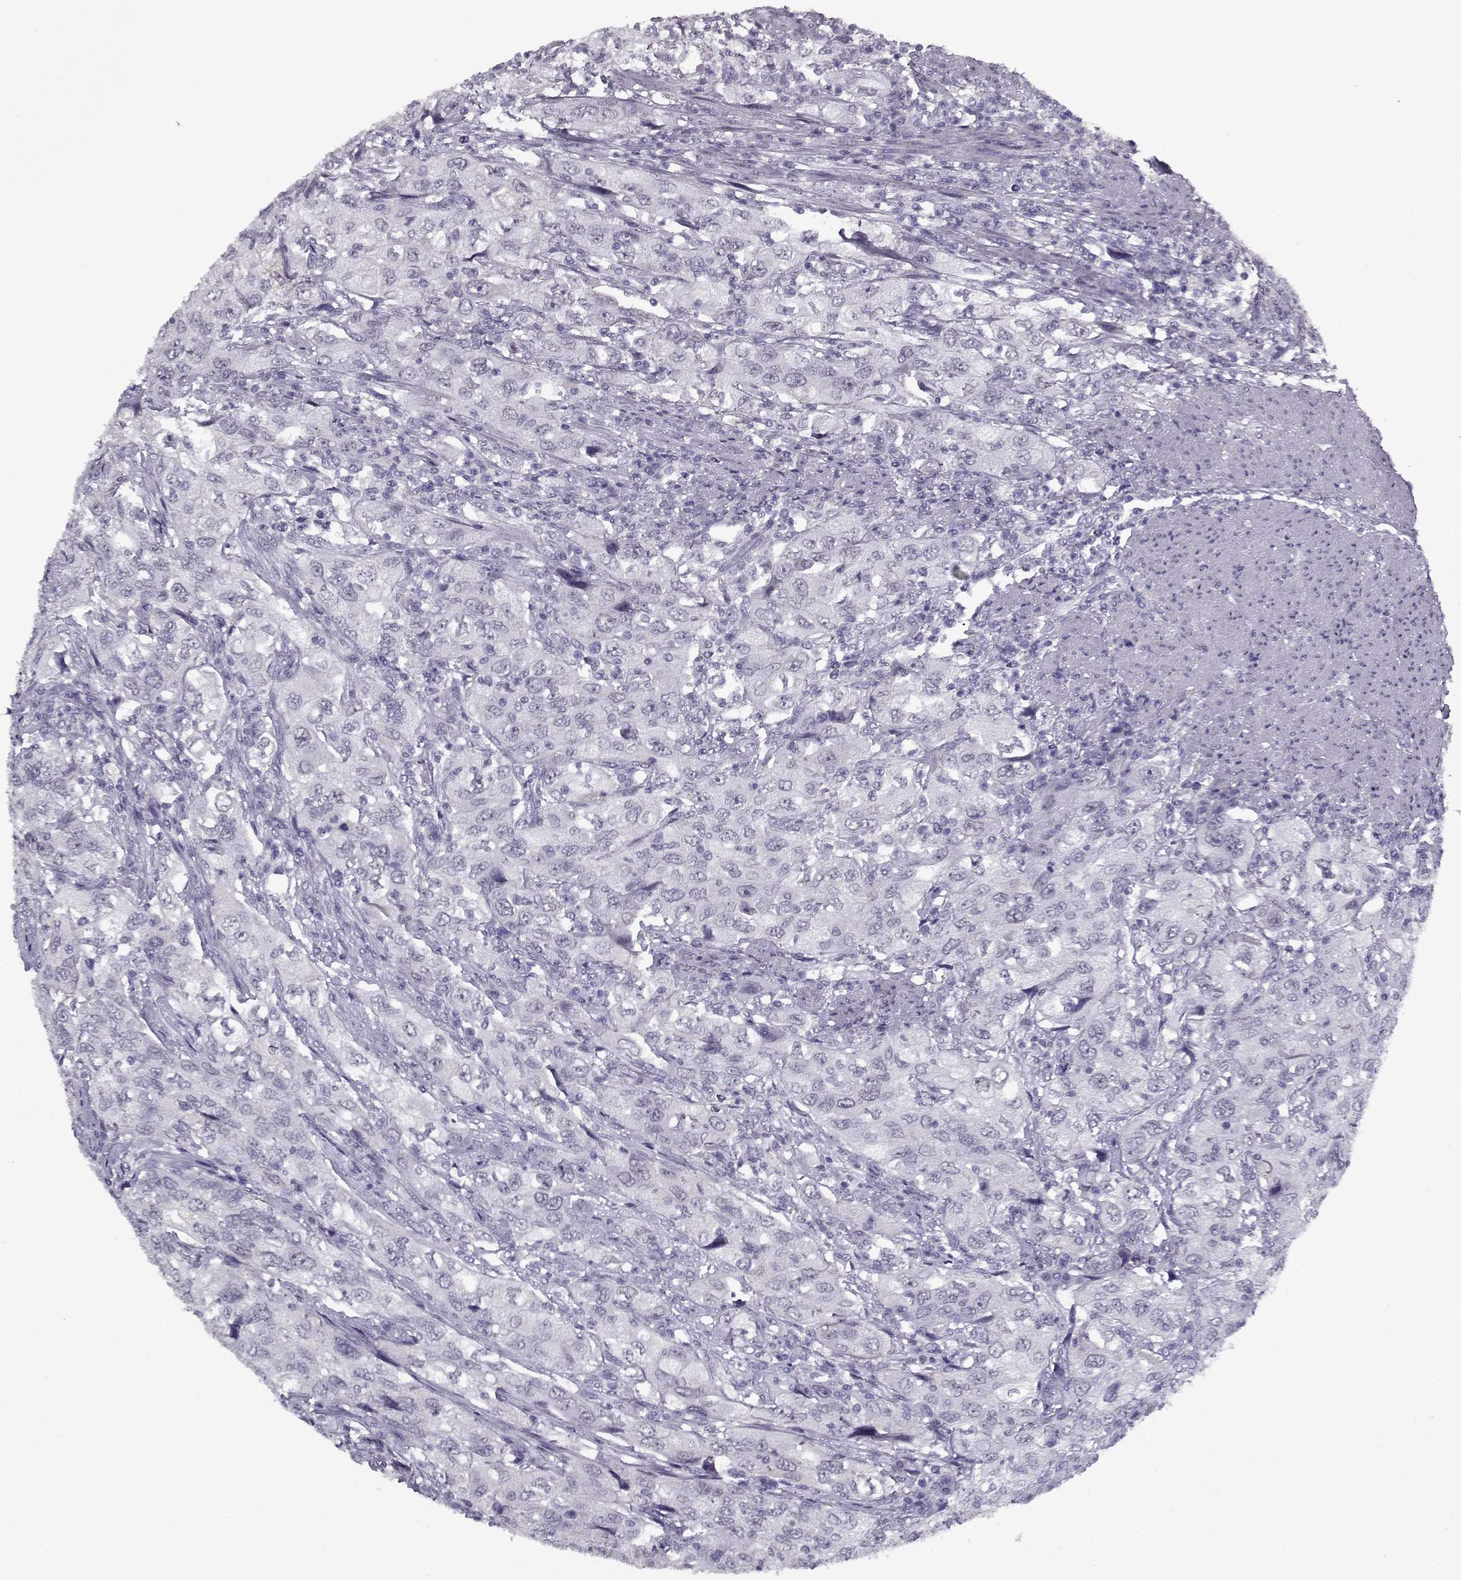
{"staining": {"intensity": "negative", "quantity": "none", "location": "none"}, "tissue": "urothelial cancer", "cell_type": "Tumor cells", "image_type": "cancer", "snomed": [{"axis": "morphology", "description": "Urothelial carcinoma, High grade"}, {"axis": "topography", "description": "Urinary bladder"}], "caption": "DAB (3,3'-diaminobenzidine) immunohistochemical staining of human urothelial cancer displays no significant positivity in tumor cells.", "gene": "RNF32", "patient": {"sex": "male", "age": 76}}